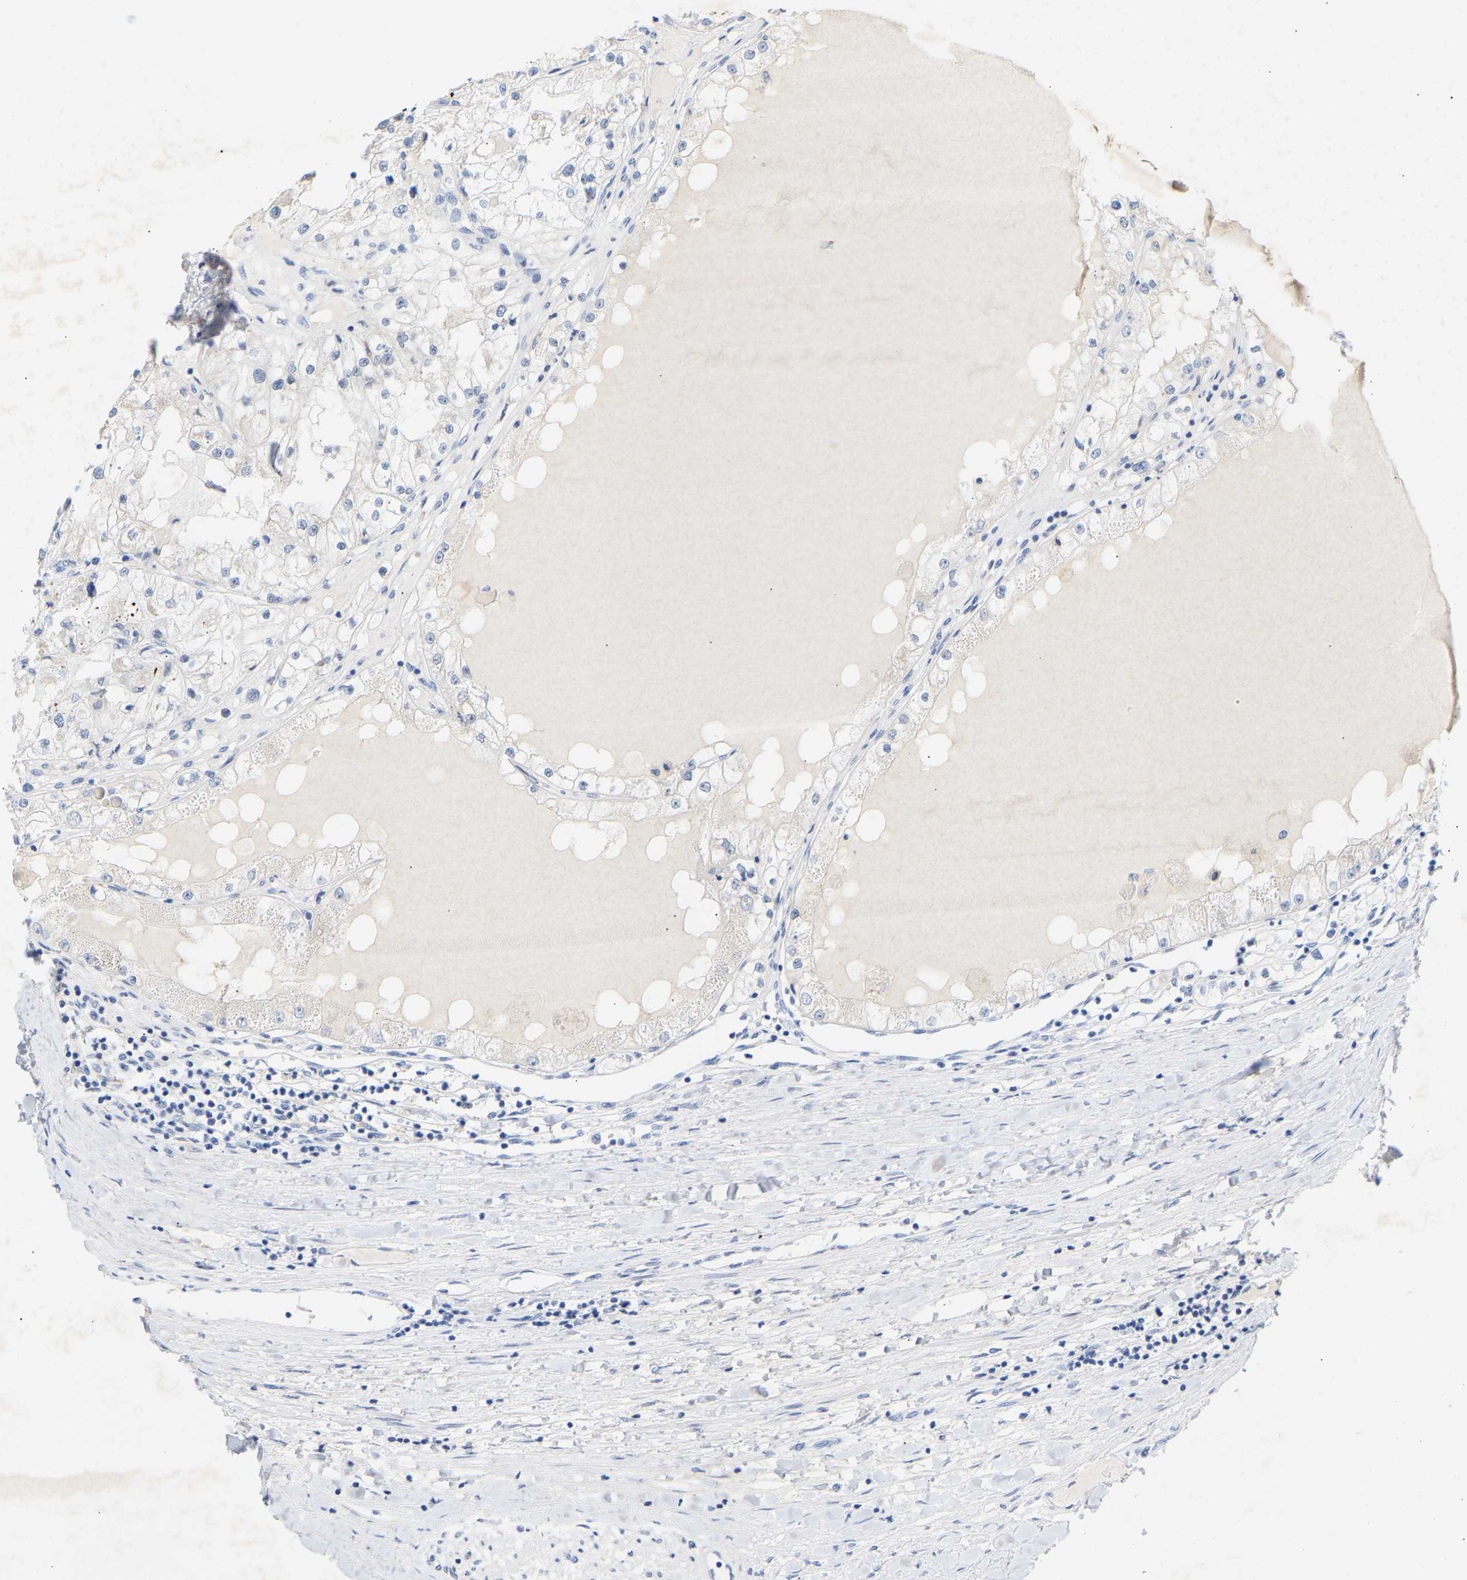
{"staining": {"intensity": "negative", "quantity": "none", "location": "none"}, "tissue": "renal cancer", "cell_type": "Tumor cells", "image_type": "cancer", "snomed": [{"axis": "morphology", "description": "Adenocarcinoma, NOS"}, {"axis": "topography", "description": "Kidney"}], "caption": "This is an immunohistochemistry (IHC) photomicrograph of adenocarcinoma (renal). There is no positivity in tumor cells.", "gene": "PEX1", "patient": {"sex": "male", "age": 68}}